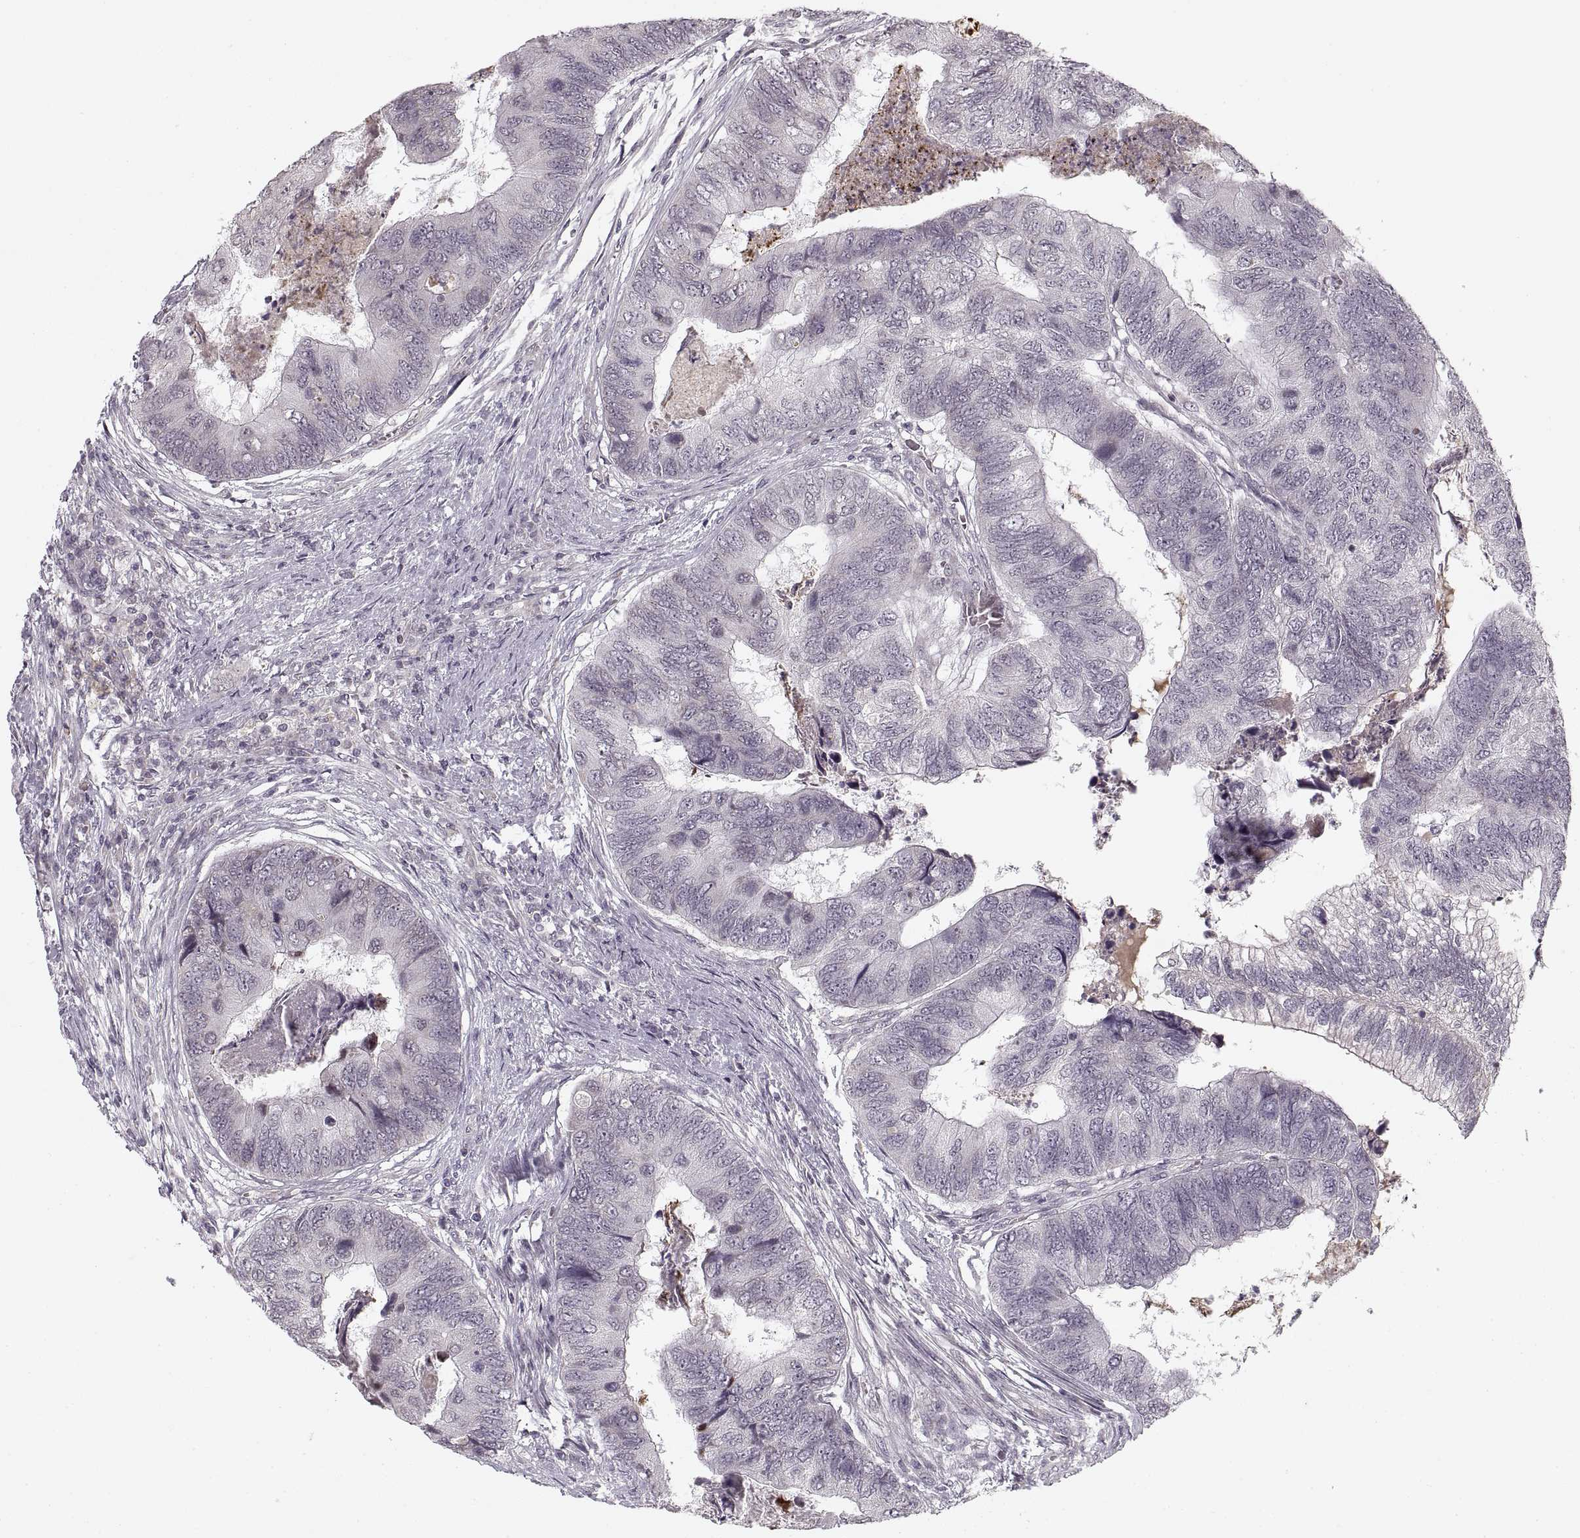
{"staining": {"intensity": "negative", "quantity": "none", "location": "none"}, "tissue": "colorectal cancer", "cell_type": "Tumor cells", "image_type": "cancer", "snomed": [{"axis": "morphology", "description": "Adenocarcinoma, NOS"}, {"axis": "topography", "description": "Colon"}], "caption": "Colorectal cancer (adenocarcinoma) stained for a protein using immunohistochemistry (IHC) demonstrates no expression tumor cells.", "gene": "ASIC3", "patient": {"sex": "female", "age": 67}}